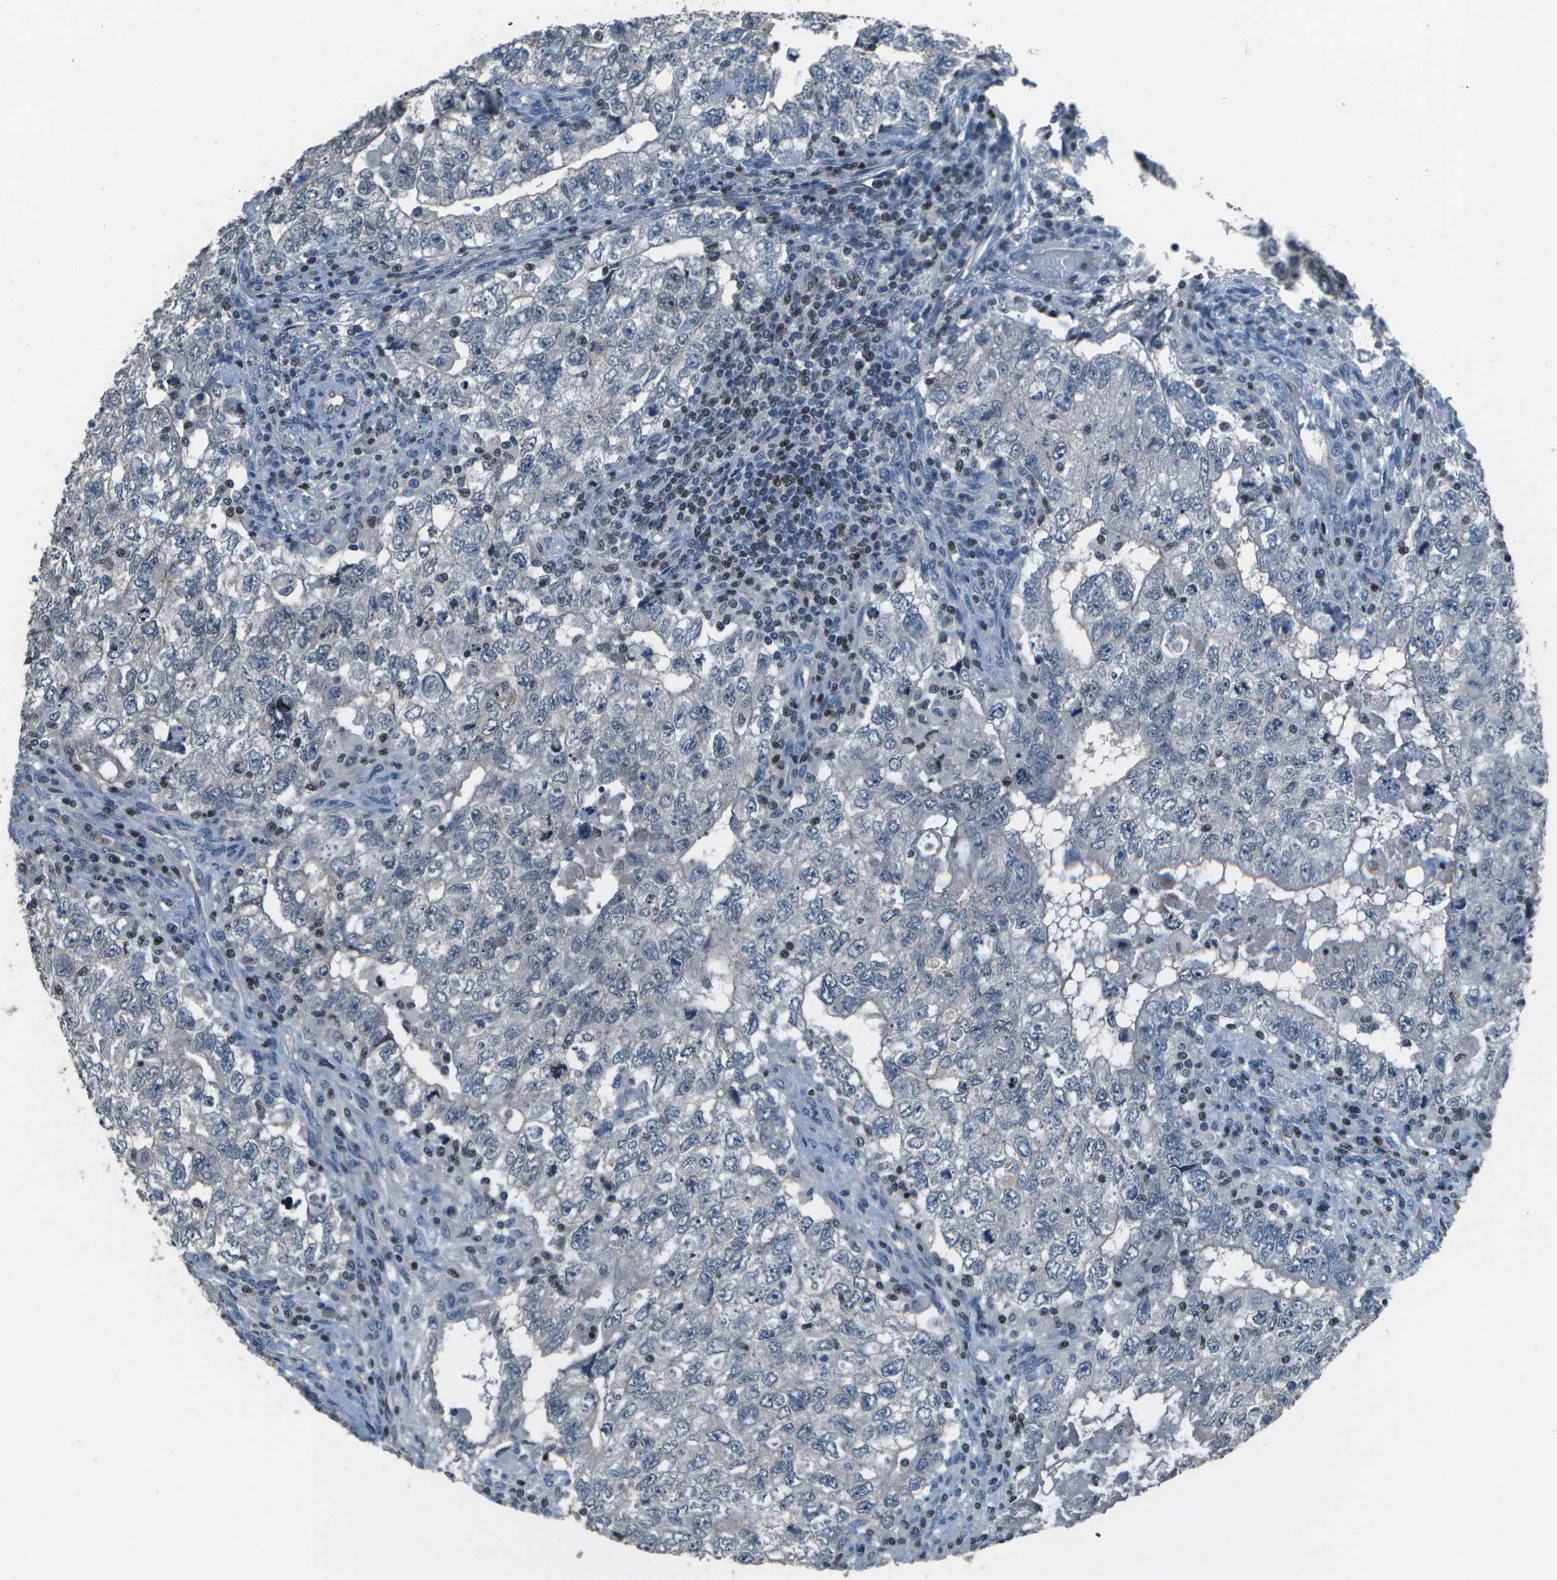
{"staining": {"intensity": "negative", "quantity": "none", "location": "none"}, "tissue": "testis cancer", "cell_type": "Tumor cells", "image_type": "cancer", "snomed": [{"axis": "morphology", "description": "Carcinoma, Embryonal, NOS"}, {"axis": "topography", "description": "Testis"}], "caption": "Tumor cells are negative for brown protein staining in testis embryonal carcinoma. (Brightfield microscopy of DAB (3,3'-diaminobenzidine) IHC at high magnification).", "gene": "PDLIM1", "patient": {"sex": "male", "age": 36}}